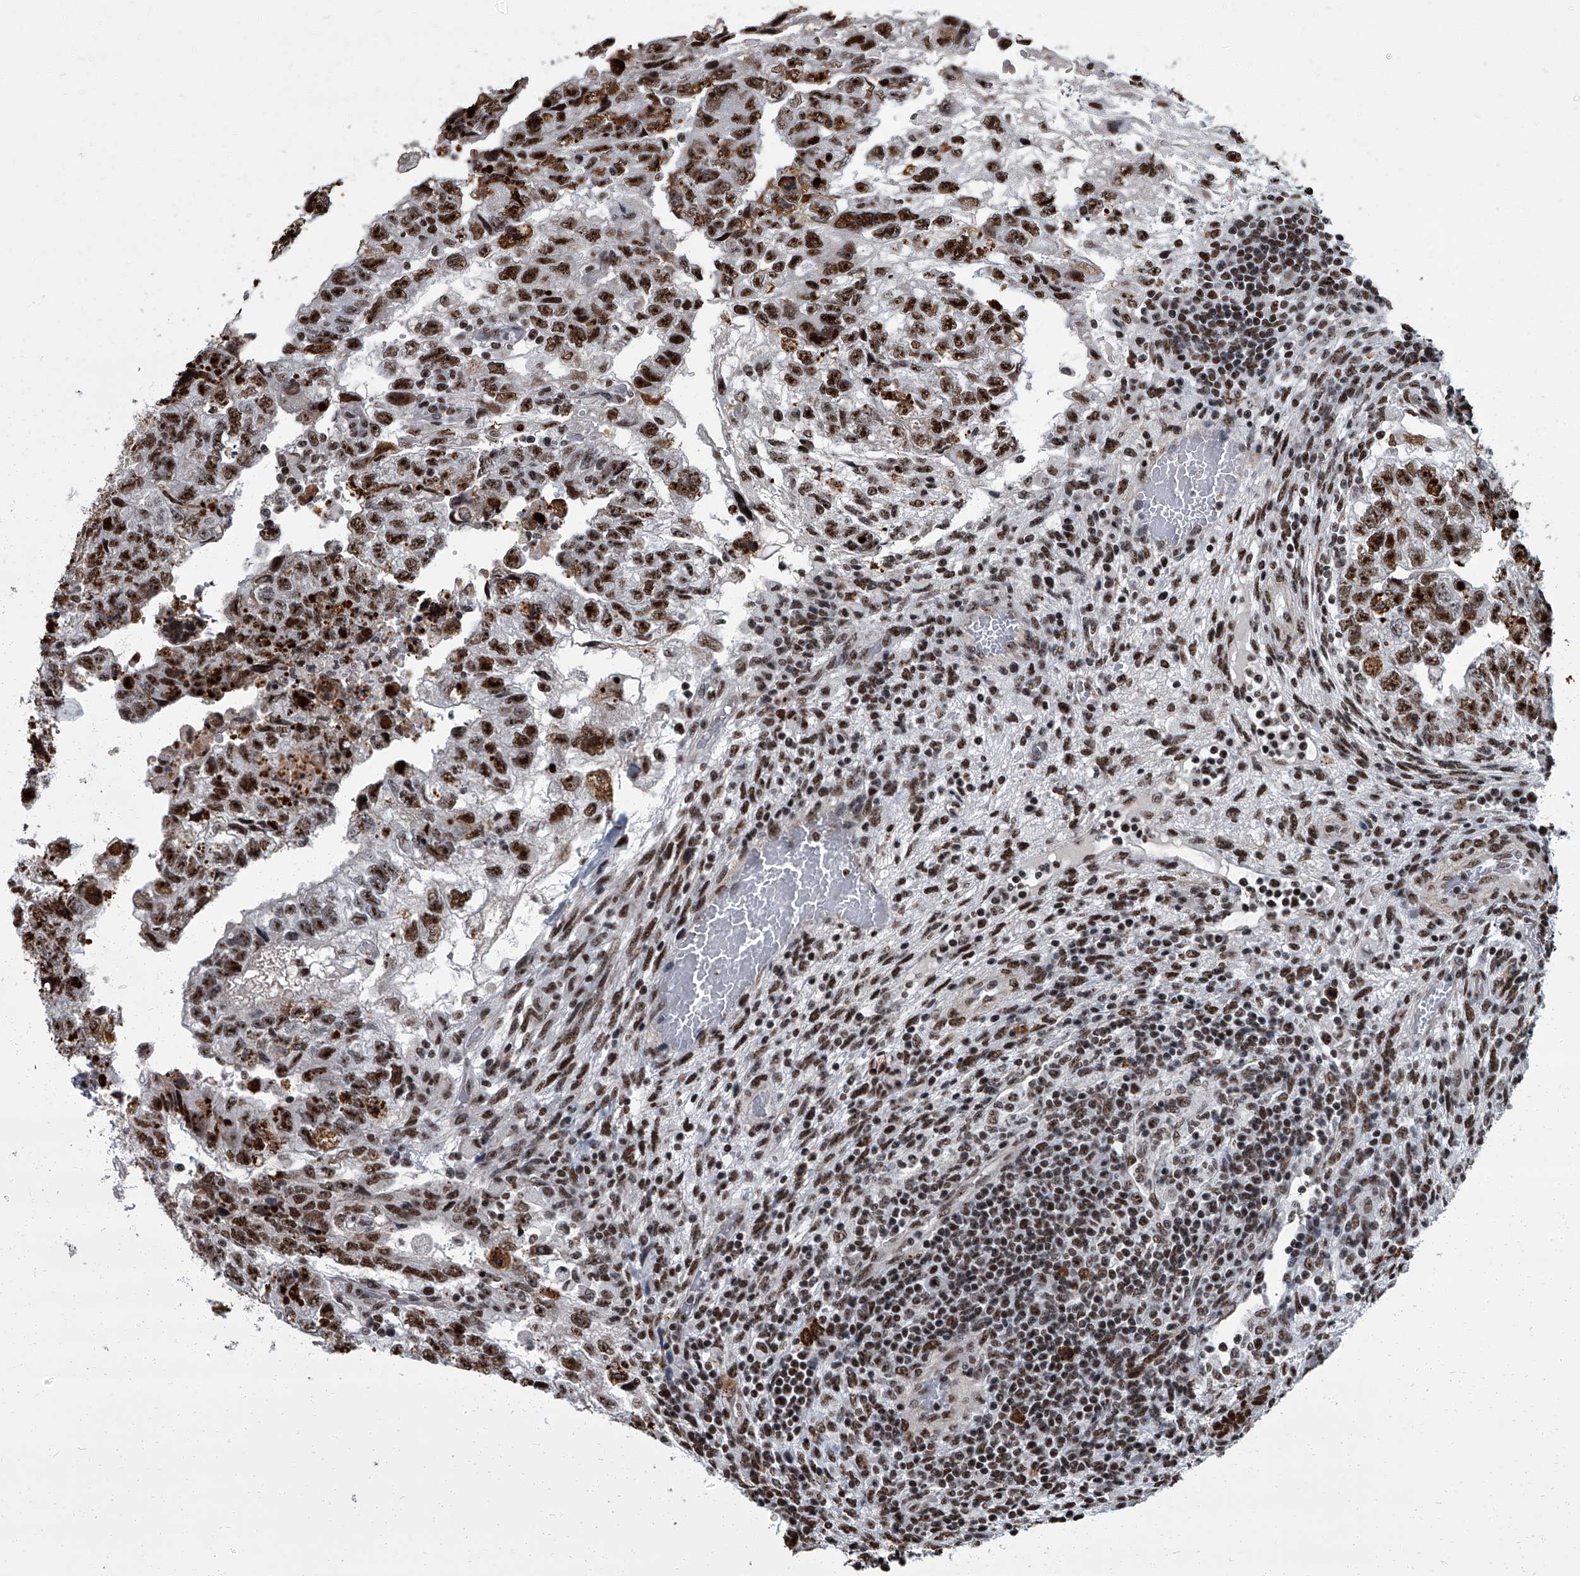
{"staining": {"intensity": "strong", "quantity": ">75%", "location": "nuclear"}, "tissue": "testis cancer", "cell_type": "Tumor cells", "image_type": "cancer", "snomed": [{"axis": "morphology", "description": "Carcinoma, Embryonal, NOS"}, {"axis": "topography", "description": "Testis"}], "caption": "High-magnification brightfield microscopy of testis embryonal carcinoma stained with DAB (3,3'-diaminobenzidine) (brown) and counterstained with hematoxylin (blue). tumor cells exhibit strong nuclear expression is seen in about>75% of cells.", "gene": "ZNF518B", "patient": {"sex": "male", "age": 36}}